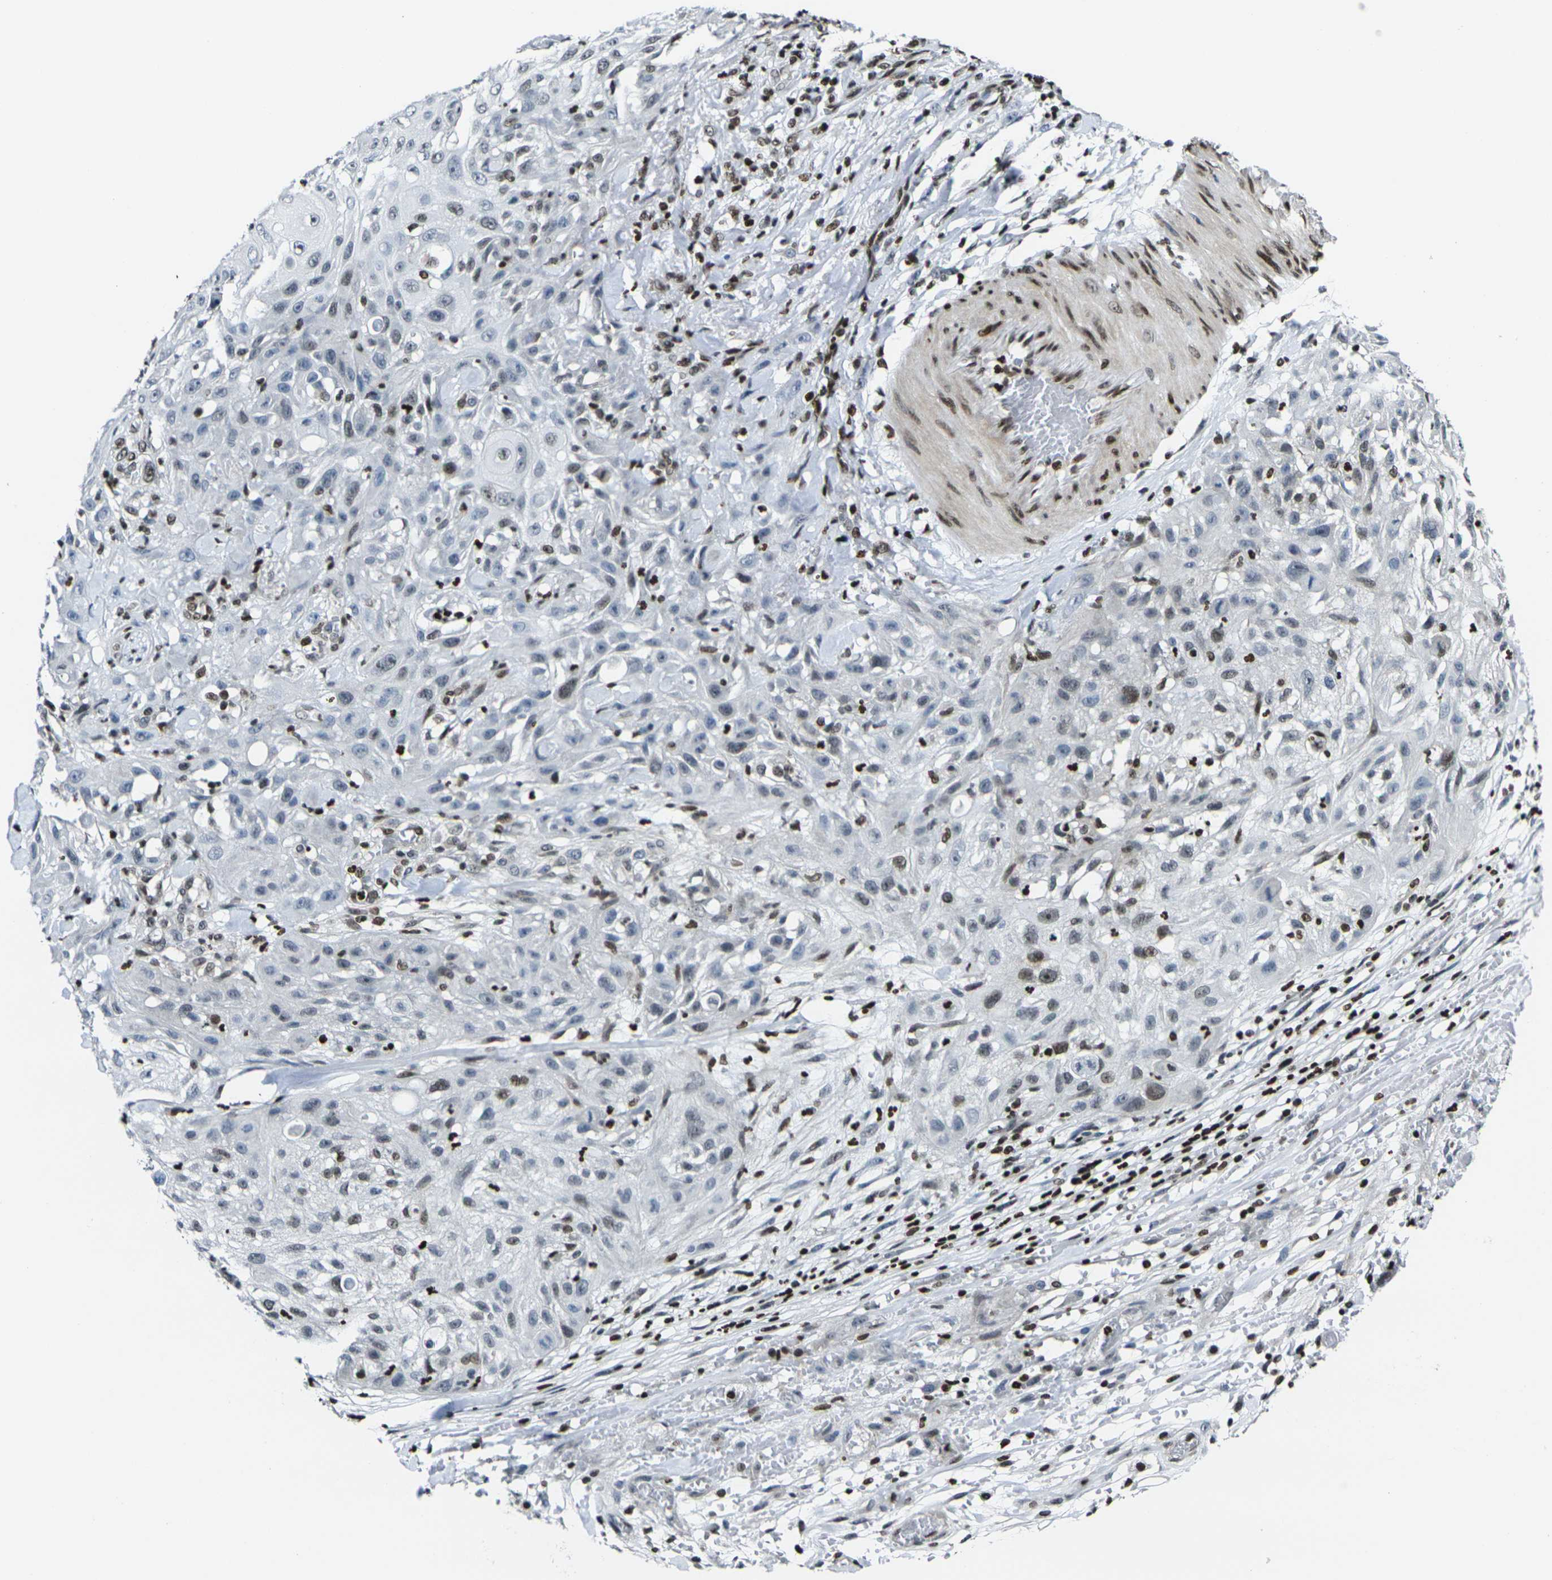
{"staining": {"intensity": "moderate", "quantity": "<25%", "location": "nuclear"}, "tissue": "skin cancer", "cell_type": "Tumor cells", "image_type": "cancer", "snomed": [{"axis": "morphology", "description": "Squamous cell carcinoma, NOS"}, {"axis": "topography", "description": "Skin"}], "caption": "The photomicrograph reveals staining of squamous cell carcinoma (skin), revealing moderate nuclear protein expression (brown color) within tumor cells.", "gene": "H1-10", "patient": {"sex": "male", "age": 75}}